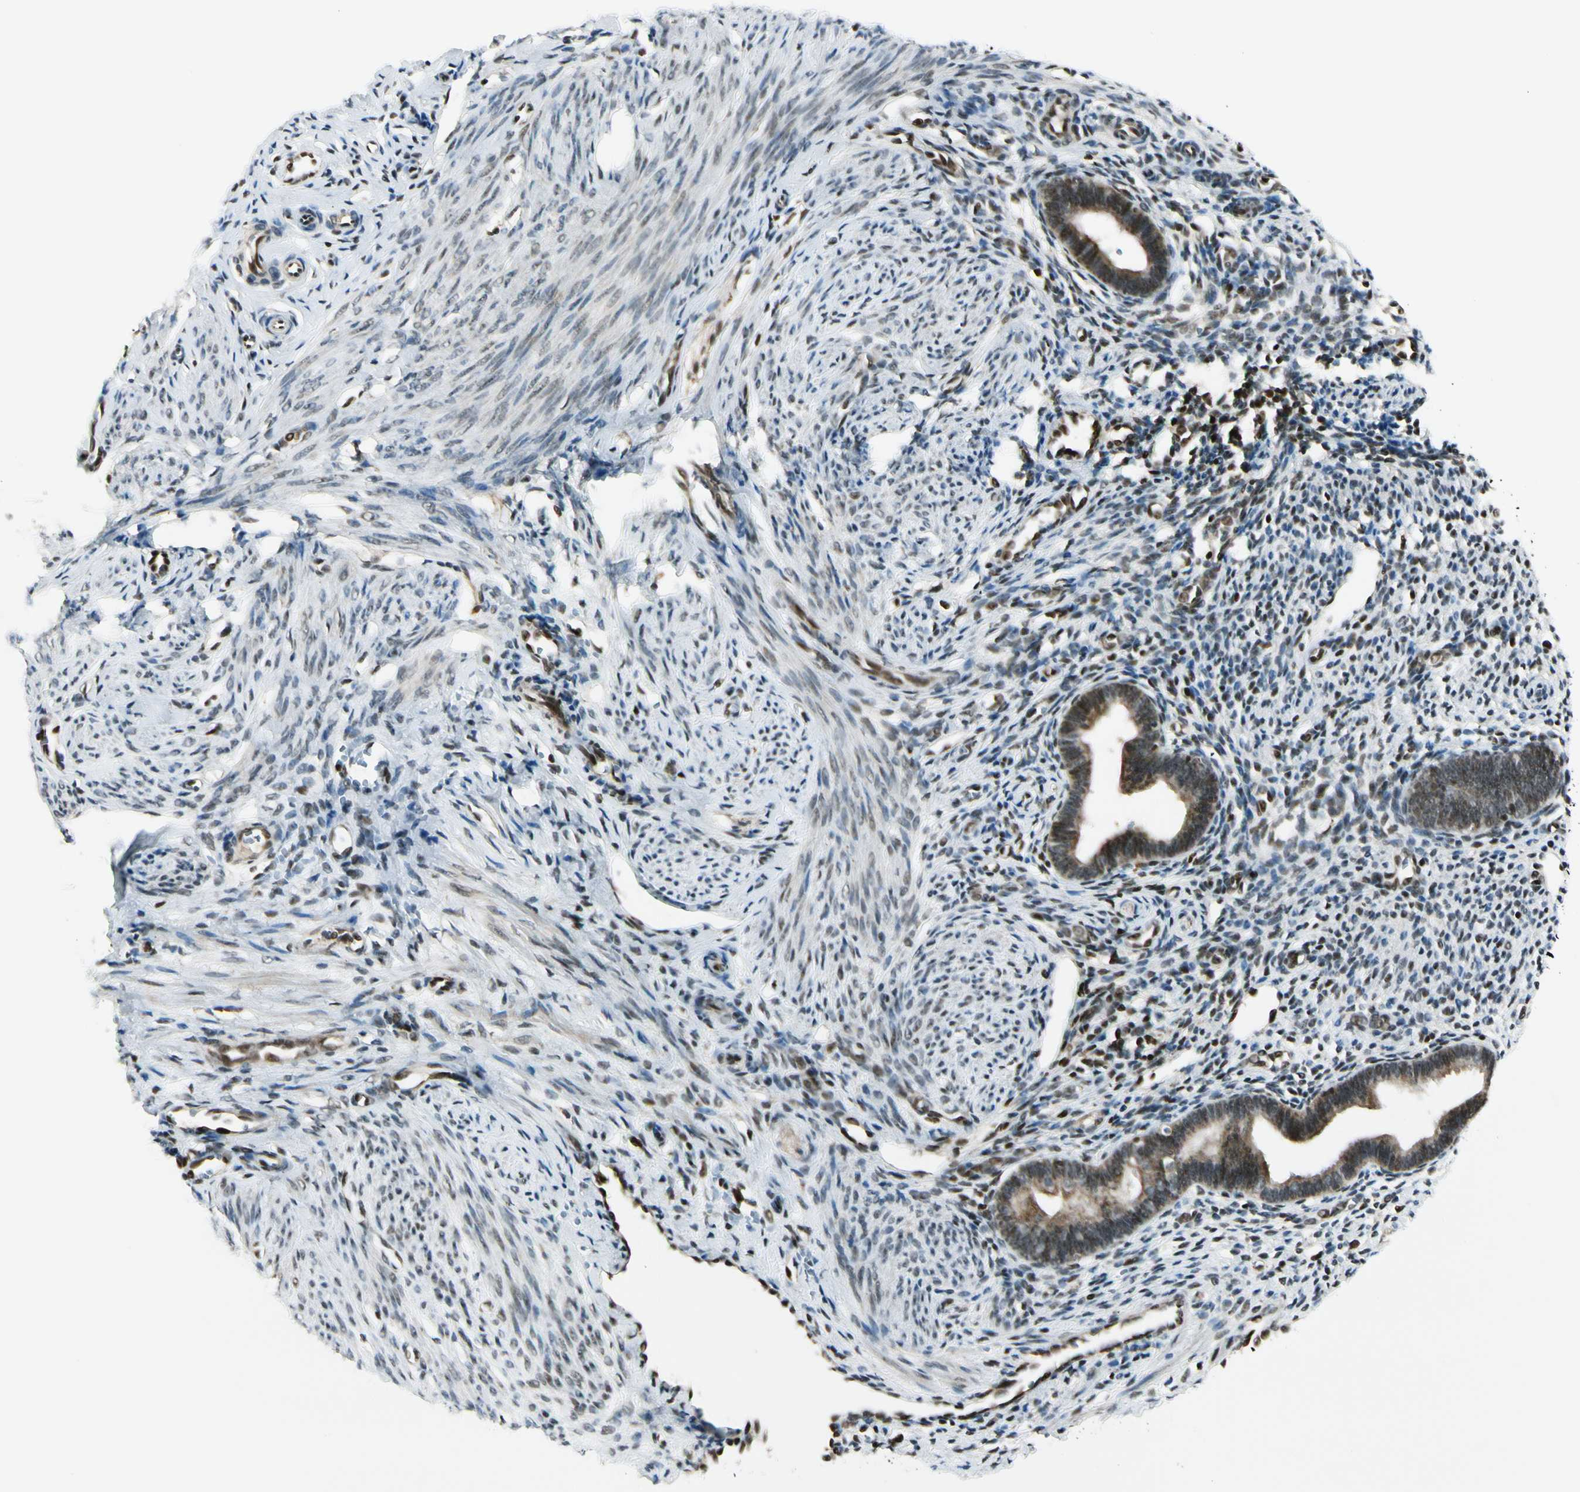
{"staining": {"intensity": "strong", "quantity": "25%-75%", "location": "nuclear"}, "tissue": "endometrium", "cell_type": "Cells in endometrial stroma", "image_type": "normal", "snomed": [{"axis": "morphology", "description": "Normal tissue, NOS"}, {"axis": "topography", "description": "Endometrium"}], "caption": "This is a histology image of IHC staining of unremarkable endometrium, which shows strong staining in the nuclear of cells in endometrial stroma.", "gene": "DAXX", "patient": {"sex": "female", "age": 27}}